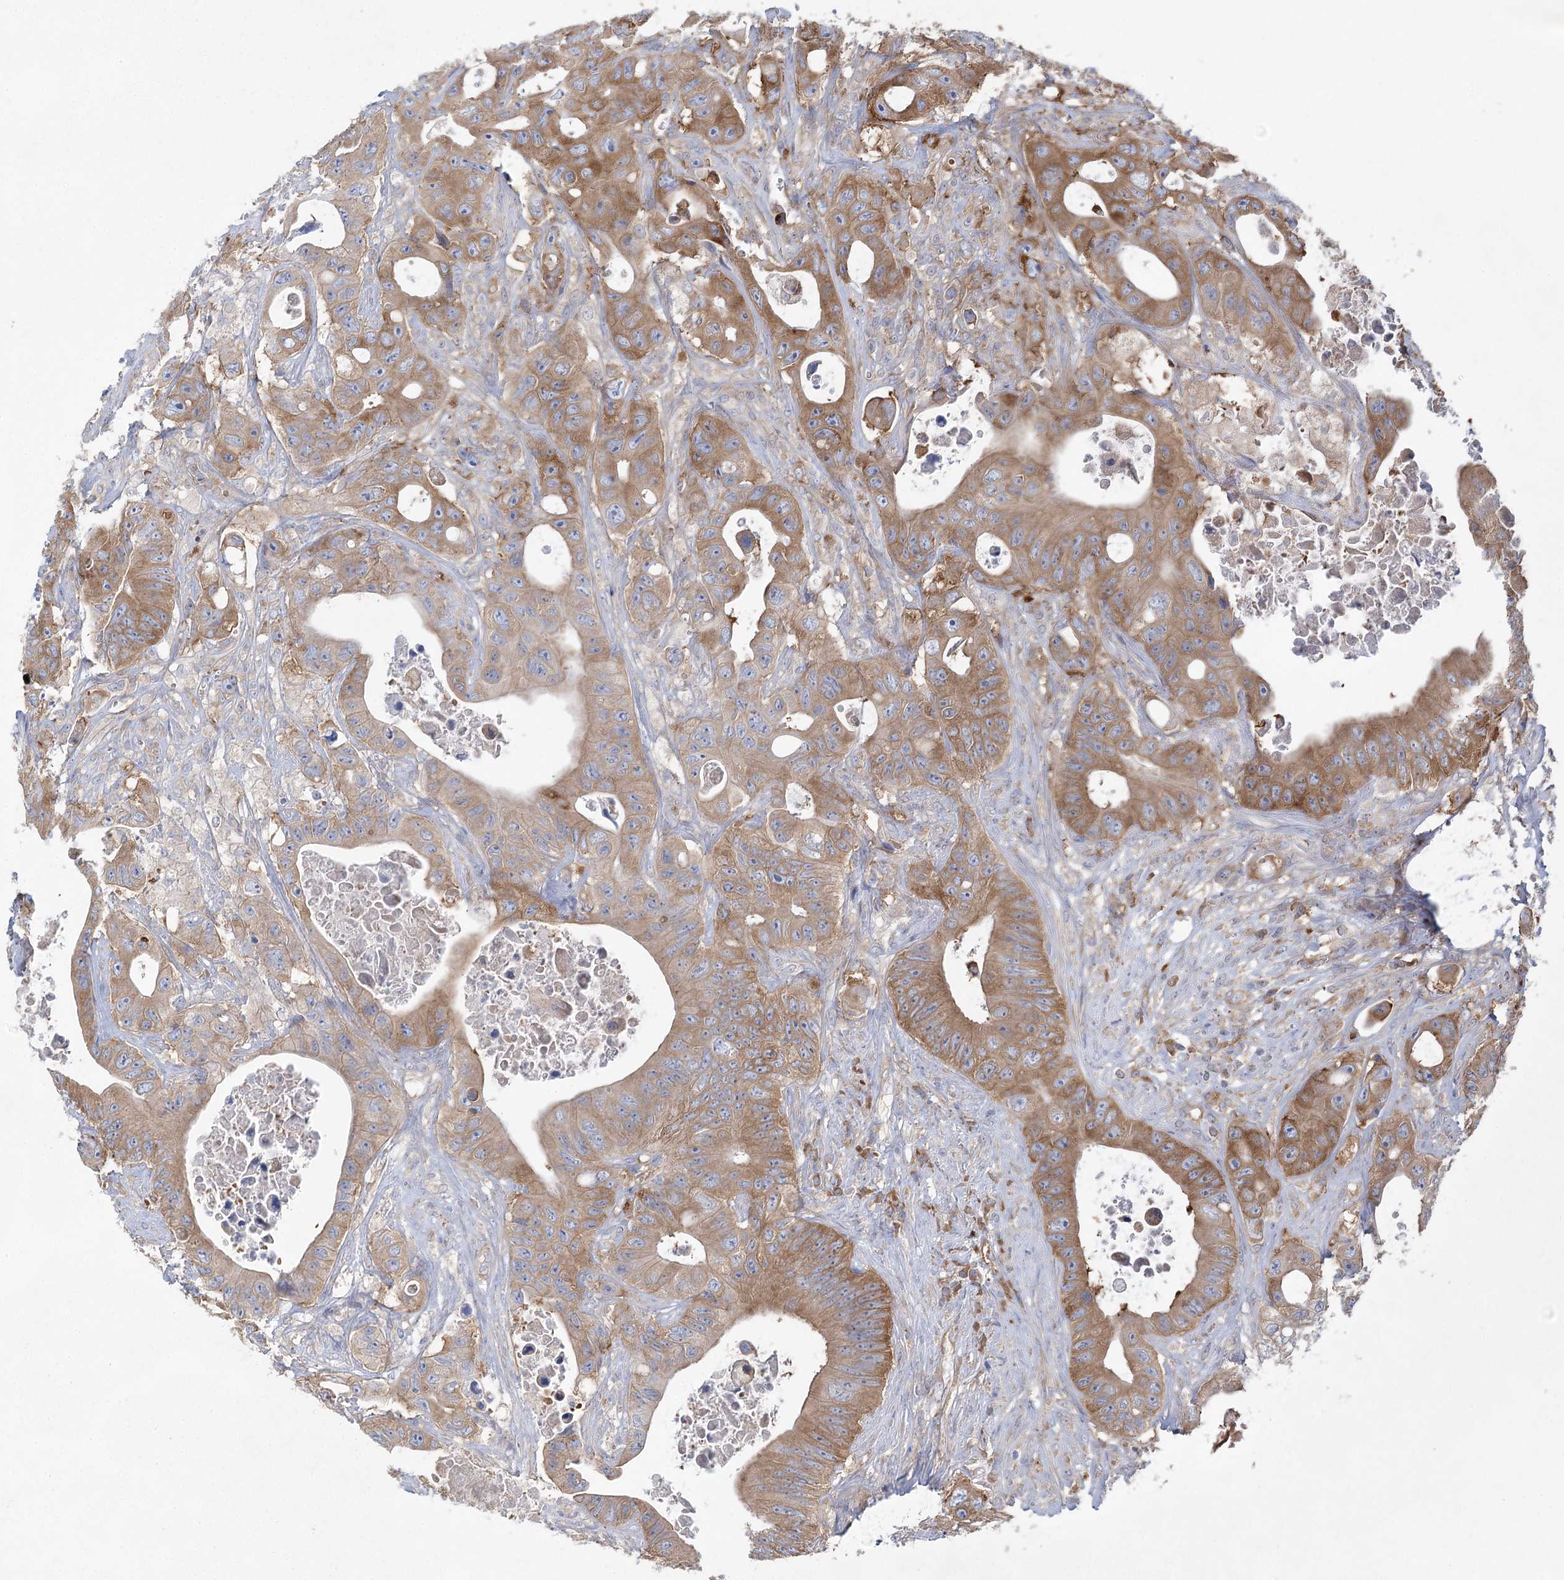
{"staining": {"intensity": "moderate", "quantity": ">75%", "location": "cytoplasmic/membranous"}, "tissue": "colorectal cancer", "cell_type": "Tumor cells", "image_type": "cancer", "snomed": [{"axis": "morphology", "description": "Adenocarcinoma, NOS"}, {"axis": "topography", "description": "Colon"}], "caption": "Colorectal adenocarcinoma stained with DAB (3,3'-diaminobenzidine) immunohistochemistry (IHC) reveals medium levels of moderate cytoplasmic/membranous staining in approximately >75% of tumor cells.", "gene": "EIF3A", "patient": {"sex": "female", "age": 46}}